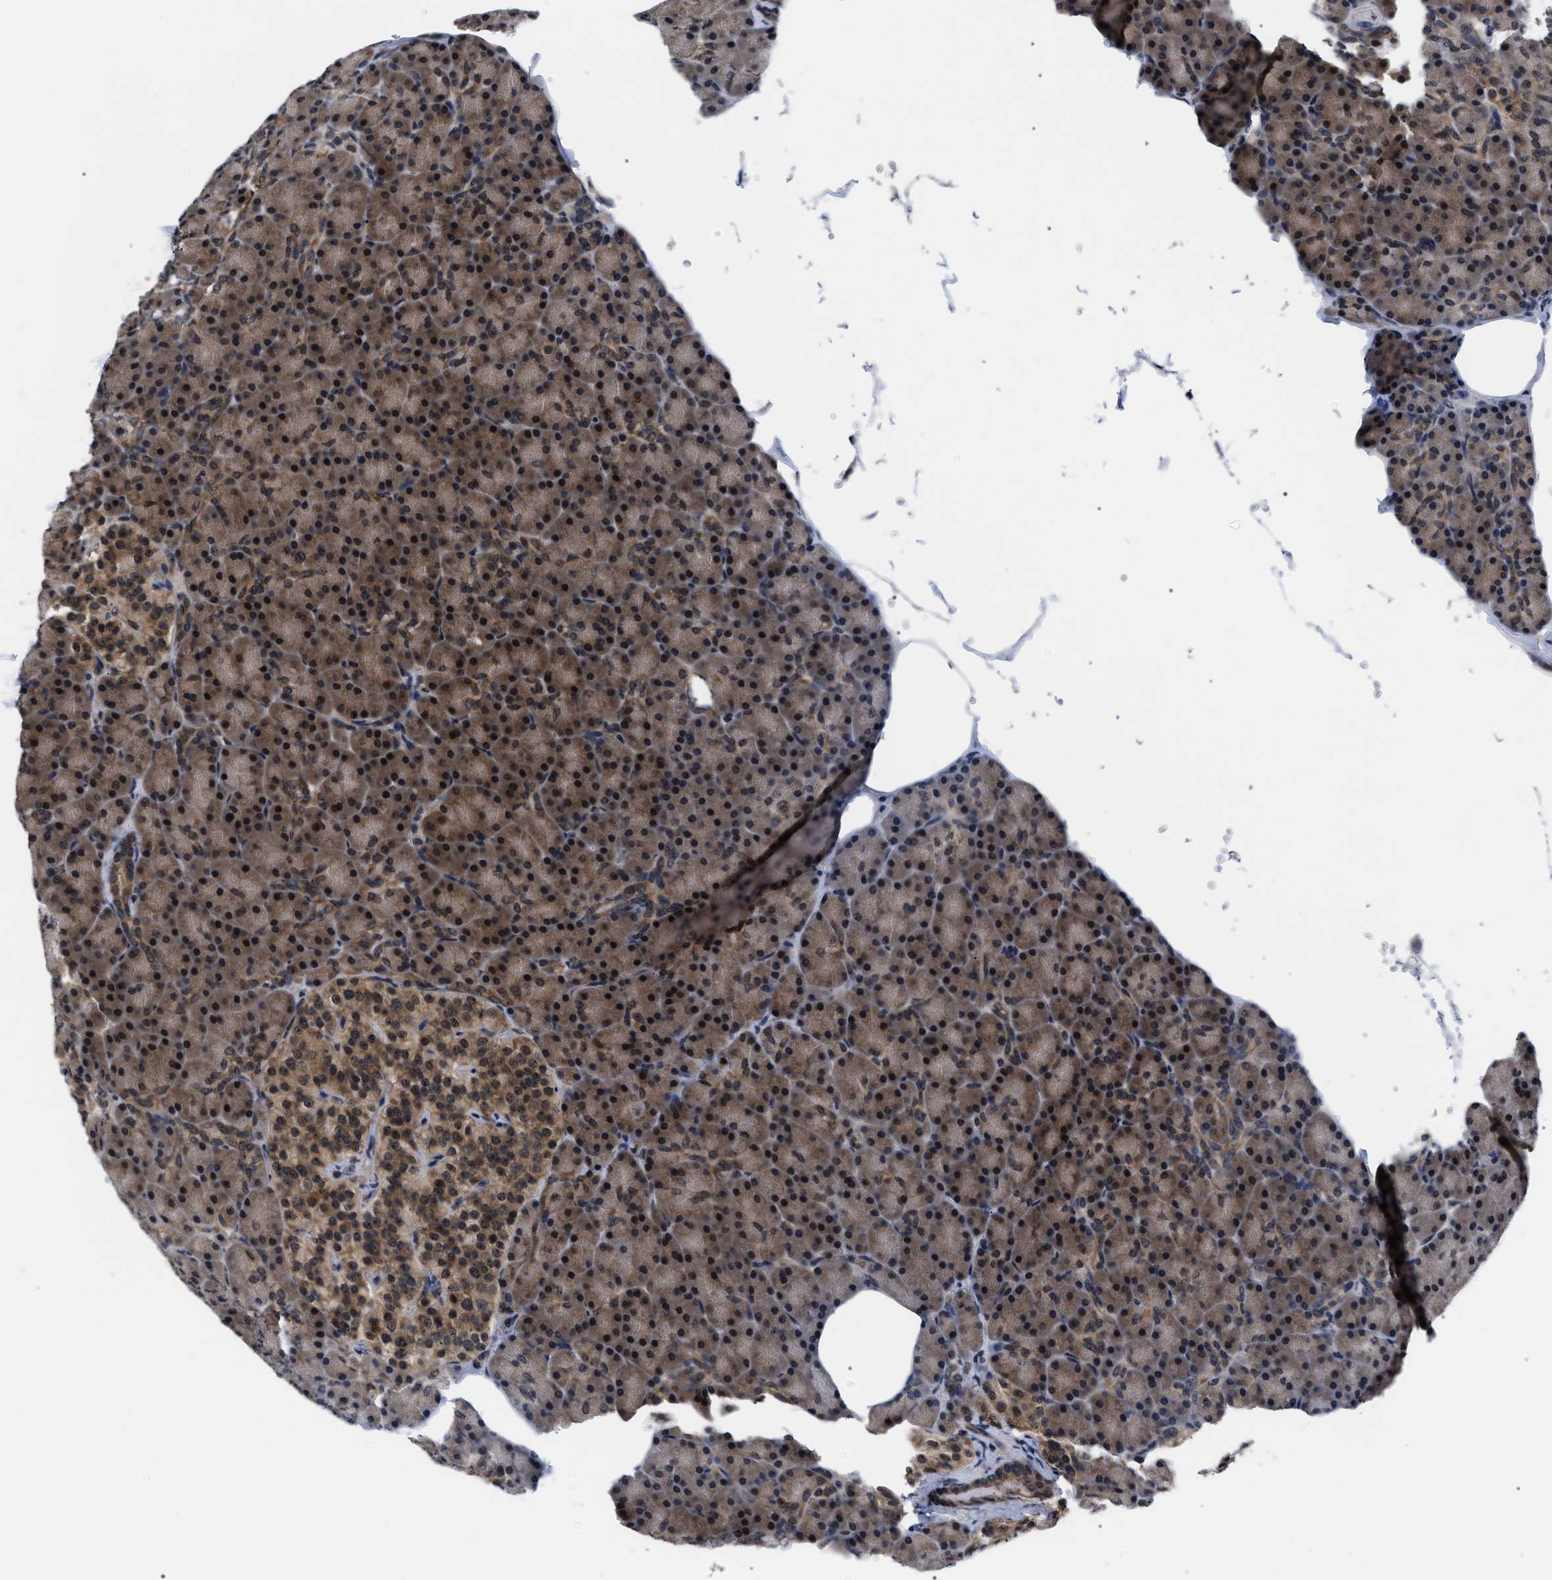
{"staining": {"intensity": "strong", "quantity": ">75%", "location": "cytoplasmic/membranous,nuclear"}, "tissue": "pancreas", "cell_type": "Exocrine glandular cells", "image_type": "normal", "snomed": [{"axis": "morphology", "description": "Normal tissue, NOS"}, {"axis": "topography", "description": "Pancreas"}], "caption": "Strong cytoplasmic/membranous,nuclear expression is appreciated in about >75% of exocrine glandular cells in unremarkable pancreas. (Brightfield microscopy of DAB IHC at high magnification).", "gene": "CSNK2A1", "patient": {"sex": "female", "age": 43}}